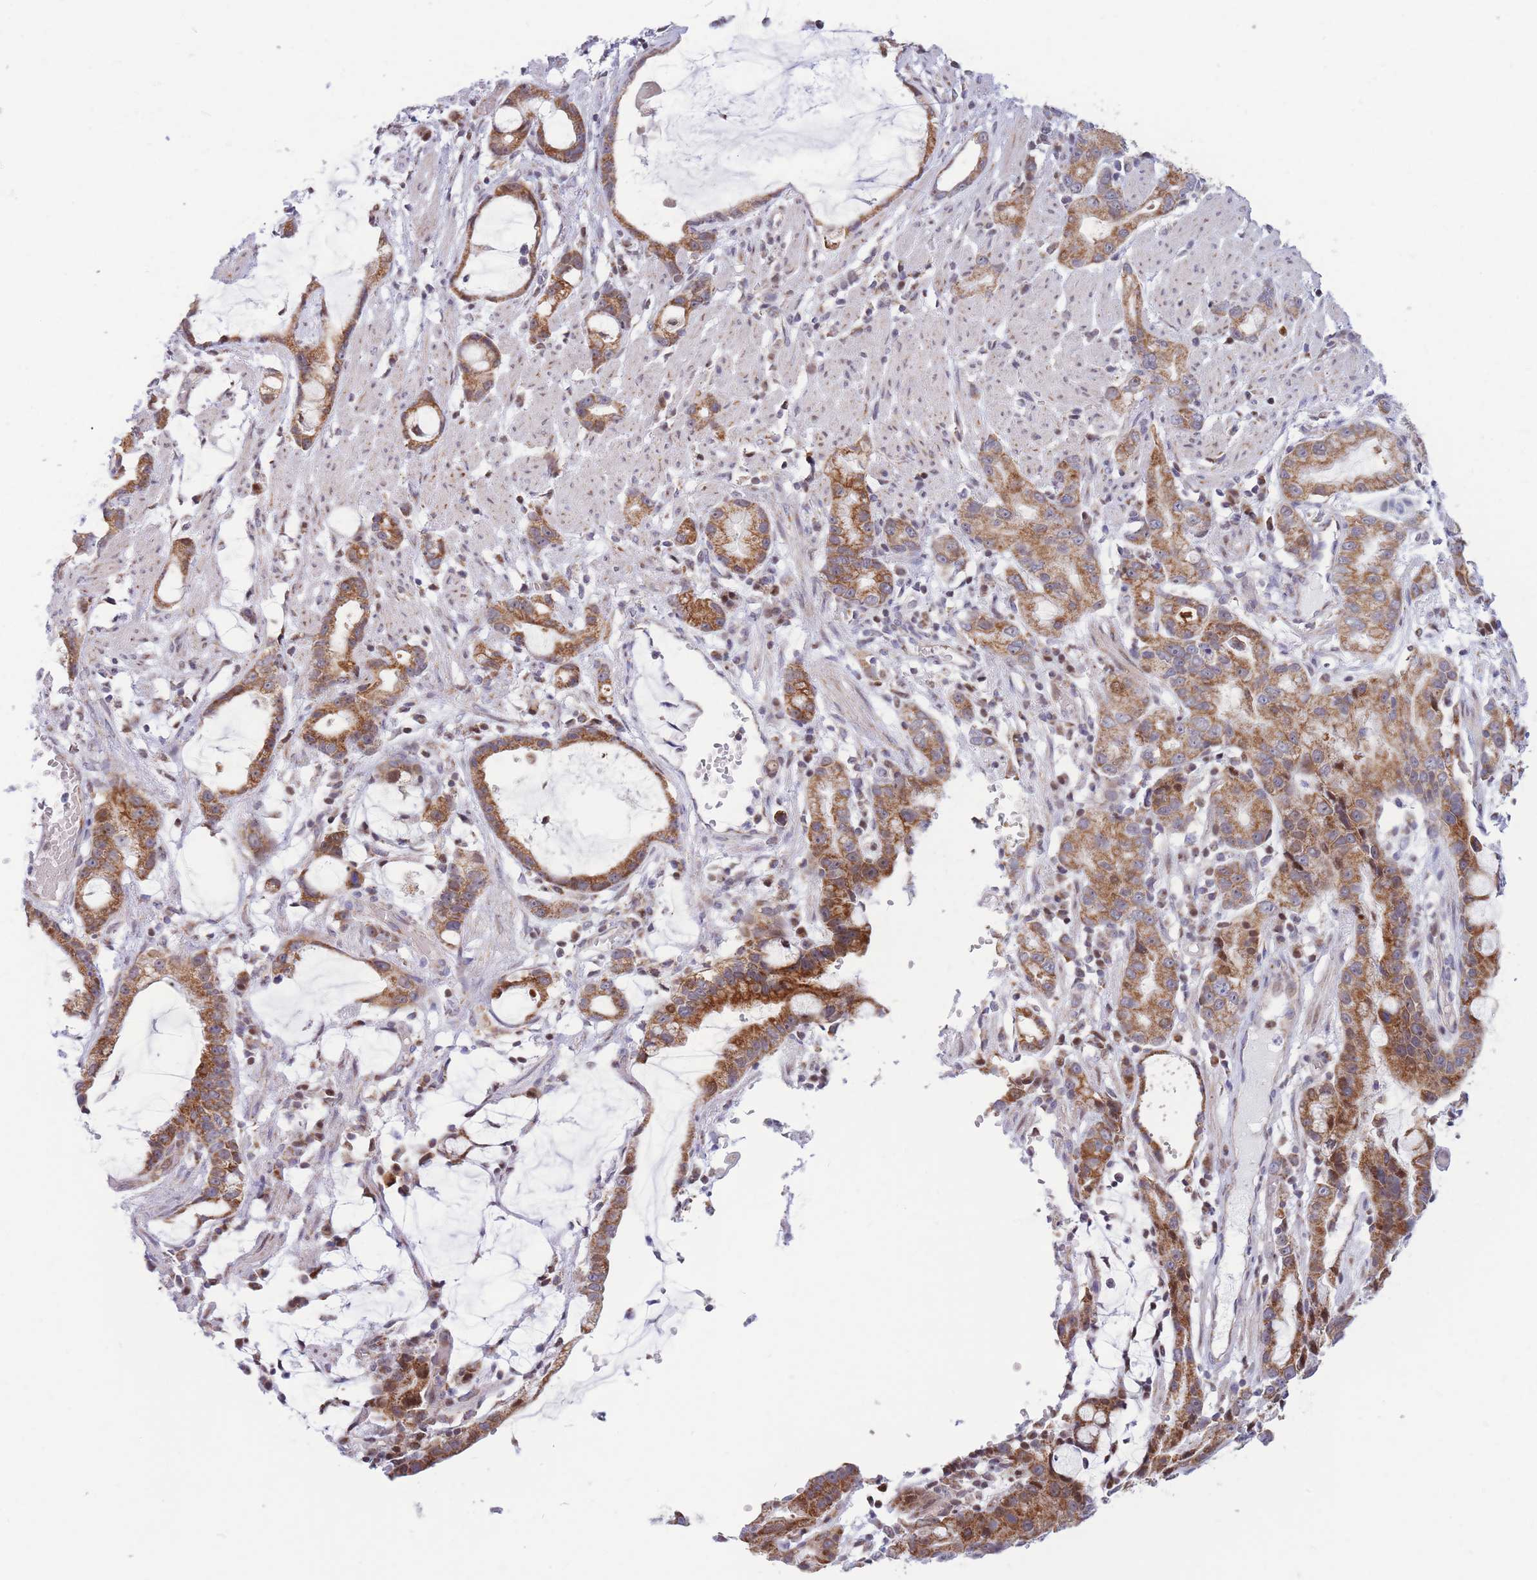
{"staining": {"intensity": "strong", "quantity": ">75%", "location": "cytoplasmic/membranous"}, "tissue": "stomach cancer", "cell_type": "Tumor cells", "image_type": "cancer", "snomed": [{"axis": "morphology", "description": "Adenocarcinoma, NOS"}, {"axis": "topography", "description": "Stomach"}], "caption": "Stomach cancer was stained to show a protein in brown. There is high levels of strong cytoplasmic/membranous expression in approximately >75% of tumor cells.", "gene": "MOB4", "patient": {"sex": "male", "age": 55}}